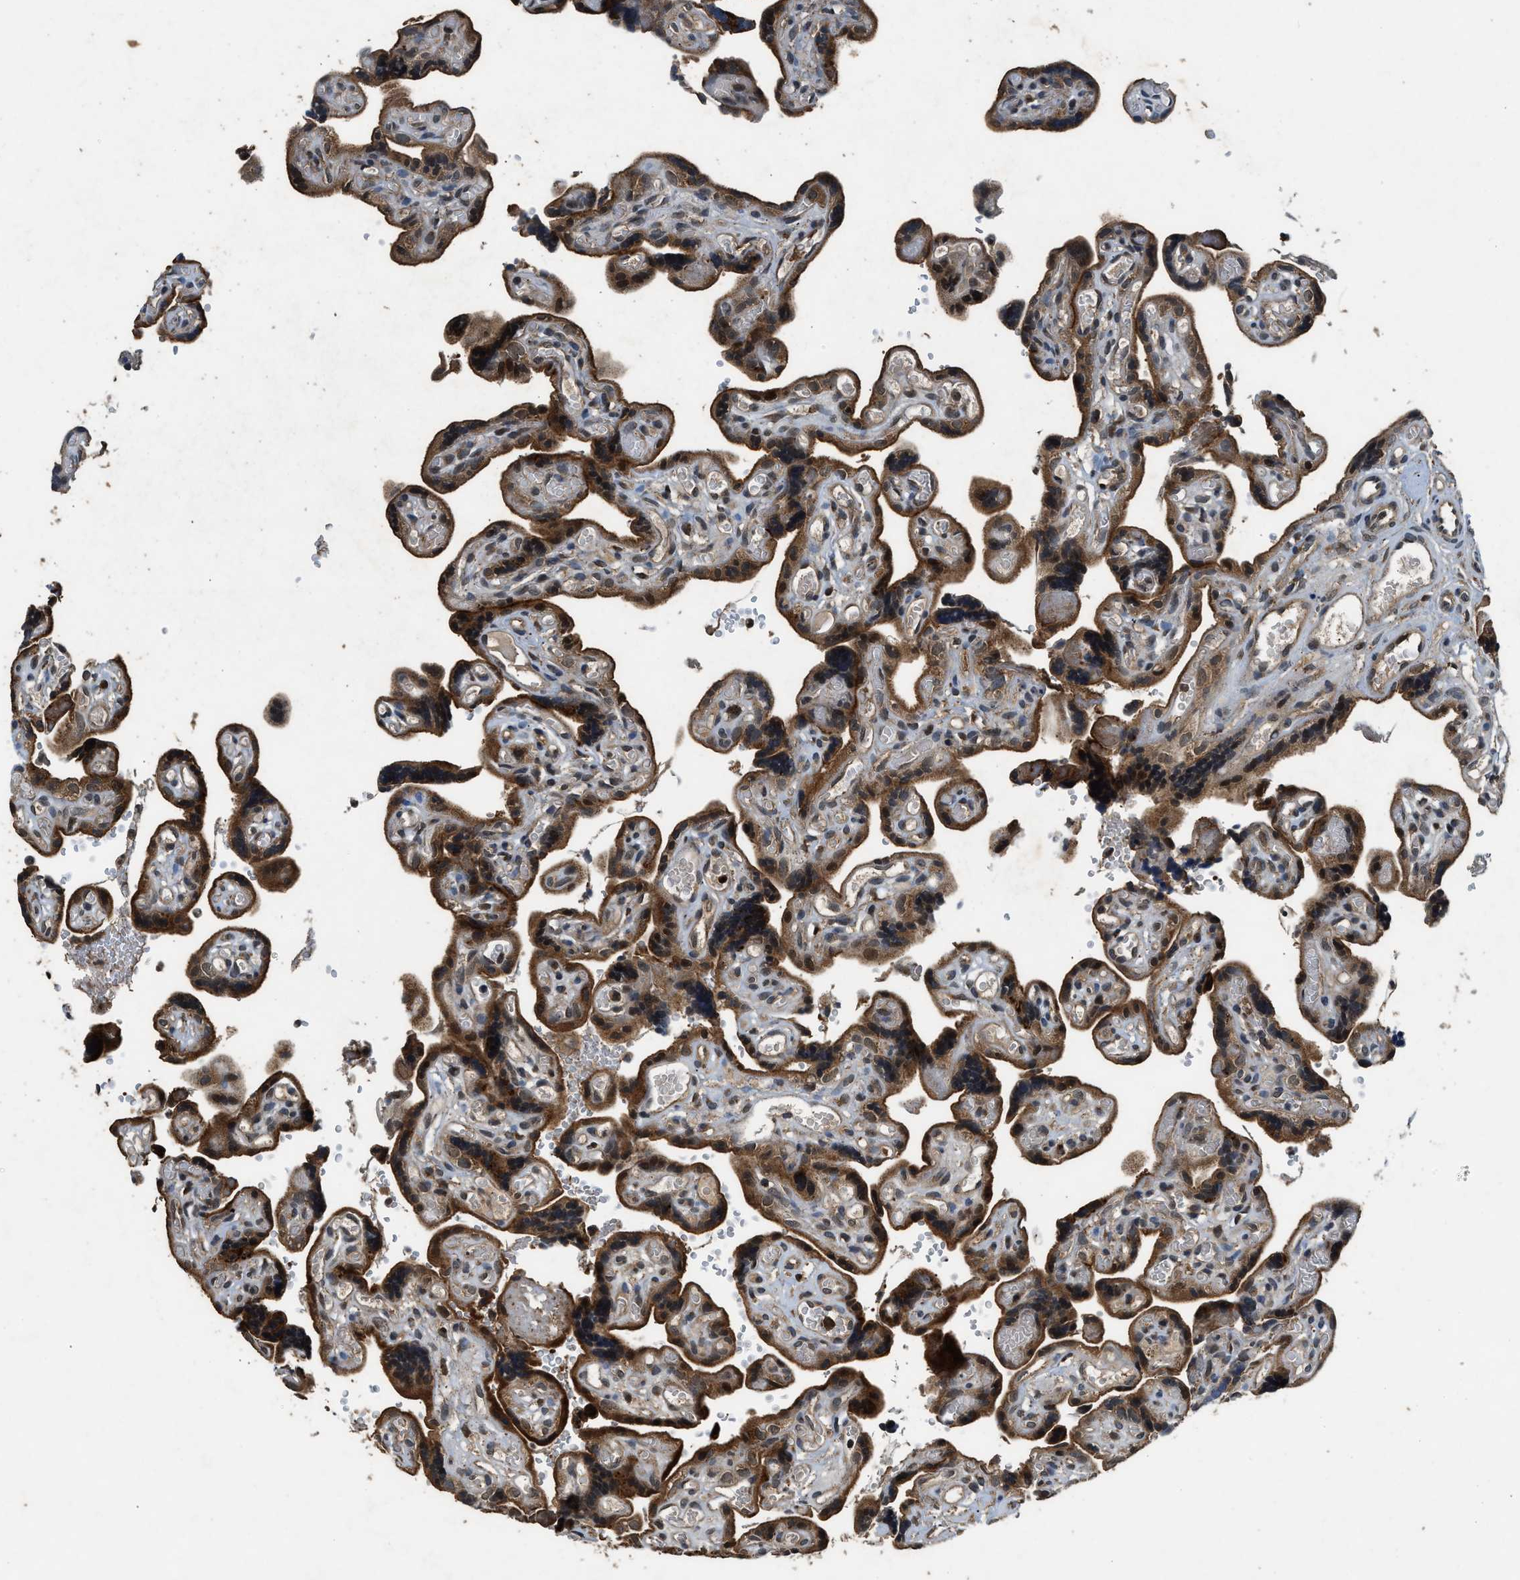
{"staining": {"intensity": "moderate", "quantity": ">75%", "location": "cytoplasmic/membranous"}, "tissue": "placenta", "cell_type": "Decidual cells", "image_type": "normal", "snomed": [{"axis": "morphology", "description": "Normal tissue, NOS"}, {"axis": "topography", "description": "Placenta"}], "caption": "Unremarkable placenta demonstrates moderate cytoplasmic/membranous expression in about >75% of decidual cells, visualized by immunohistochemistry. Using DAB (brown) and hematoxylin (blue) stains, captured at high magnification using brightfield microscopy.", "gene": "RPS6KB1", "patient": {"sex": "female", "age": 30}}